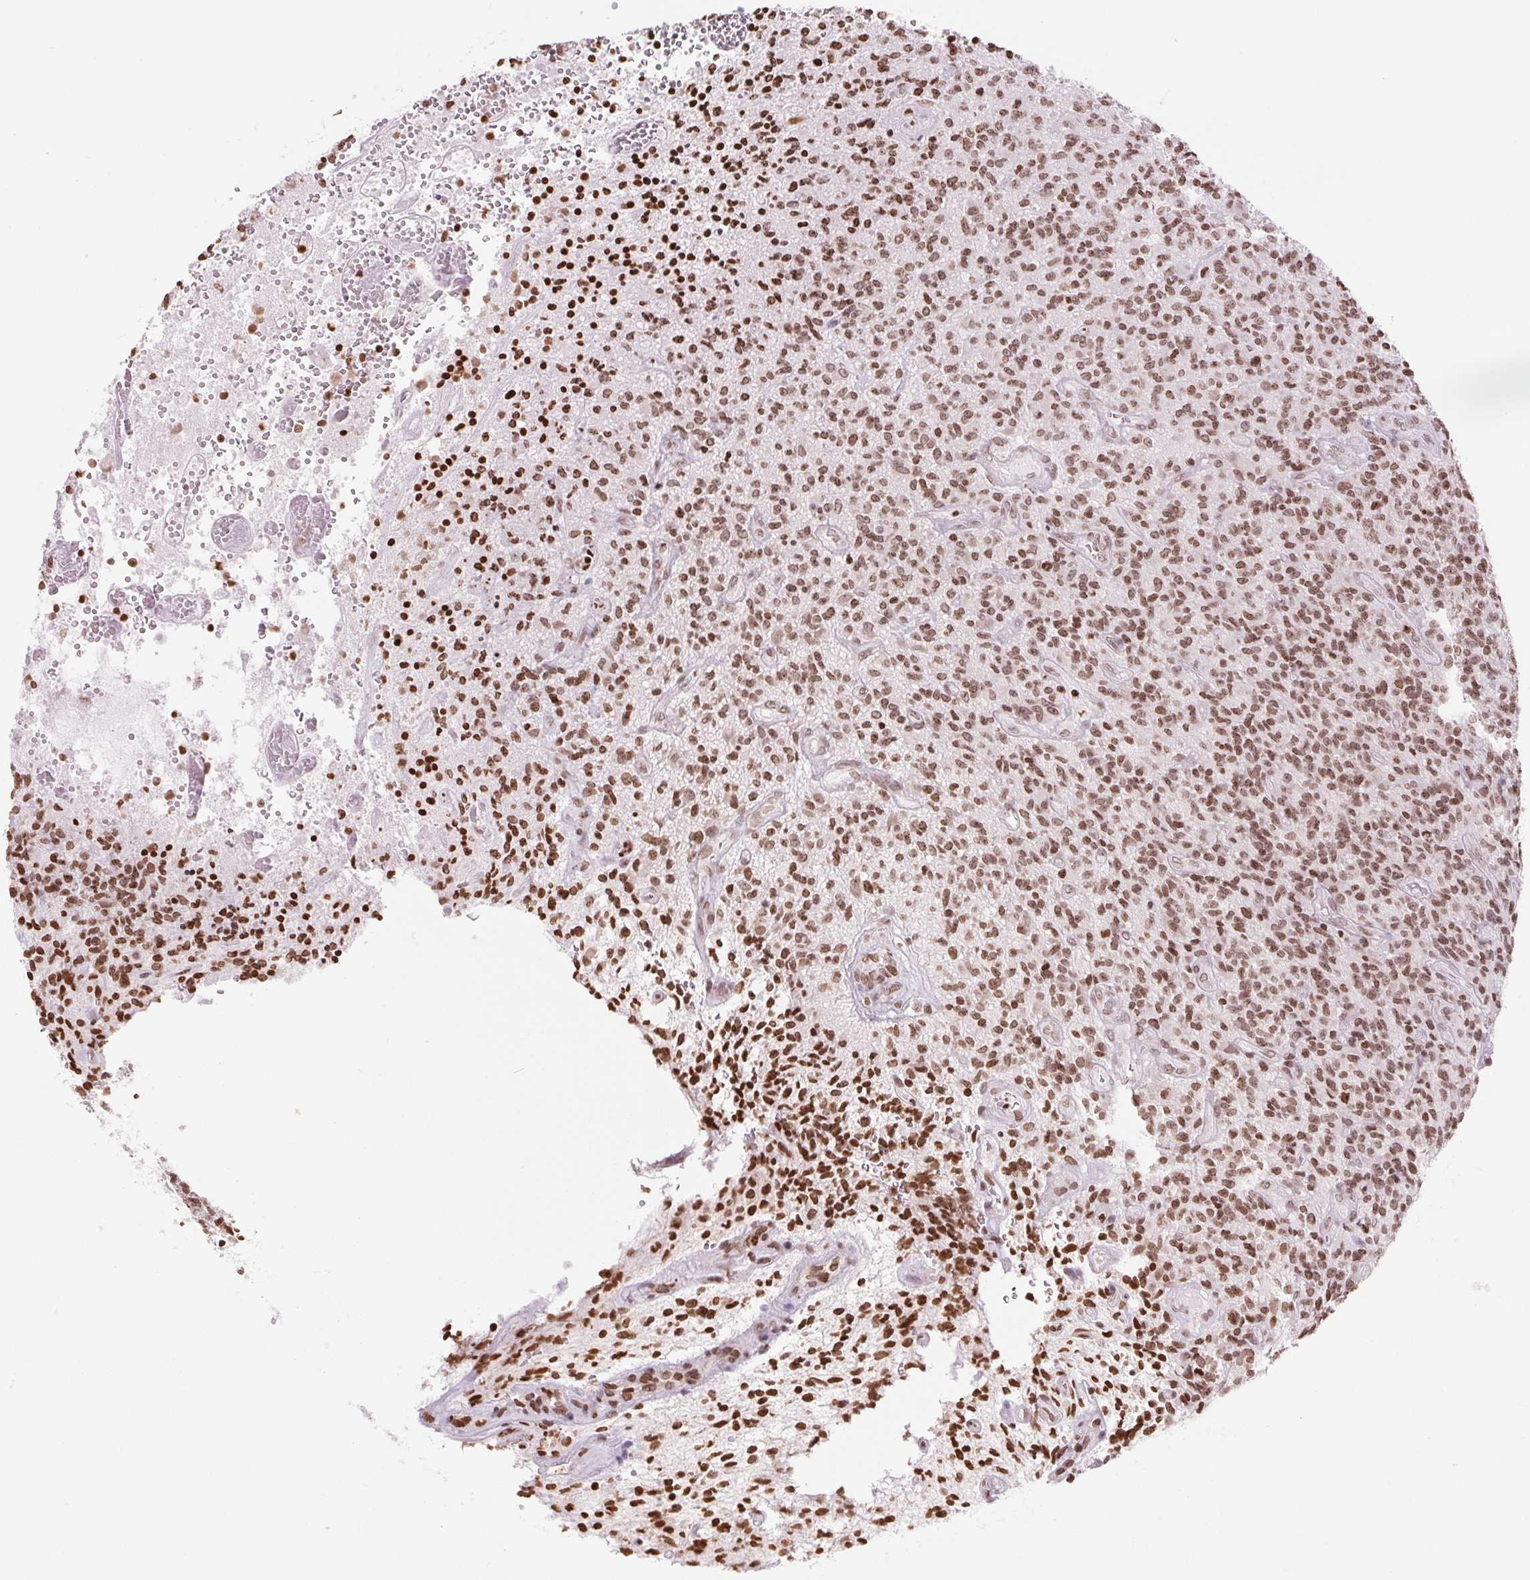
{"staining": {"intensity": "moderate", "quantity": ">75%", "location": "nuclear"}, "tissue": "glioma", "cell_type": "Tumor cells", "image_type": "cancer", "snomed": [{"axis": "morphology", "description": "Glioma, malignant, High grade"}, {"axis": "topography", "description": "Brain"}], "caption": "Immunohistochemistry (IHC) staining of malignant high-grade glioma, which displays medium levels of moderate nuclear staining in about >75% of tumor cells indicating moderate nuclear protein positivity. The staining was performed using DAB (brown) for protein detection and nuclei were counterstained in hematoxylin (blue).", "gene": "SMIM12", "patient": {"sex": "male", "age": 76}}